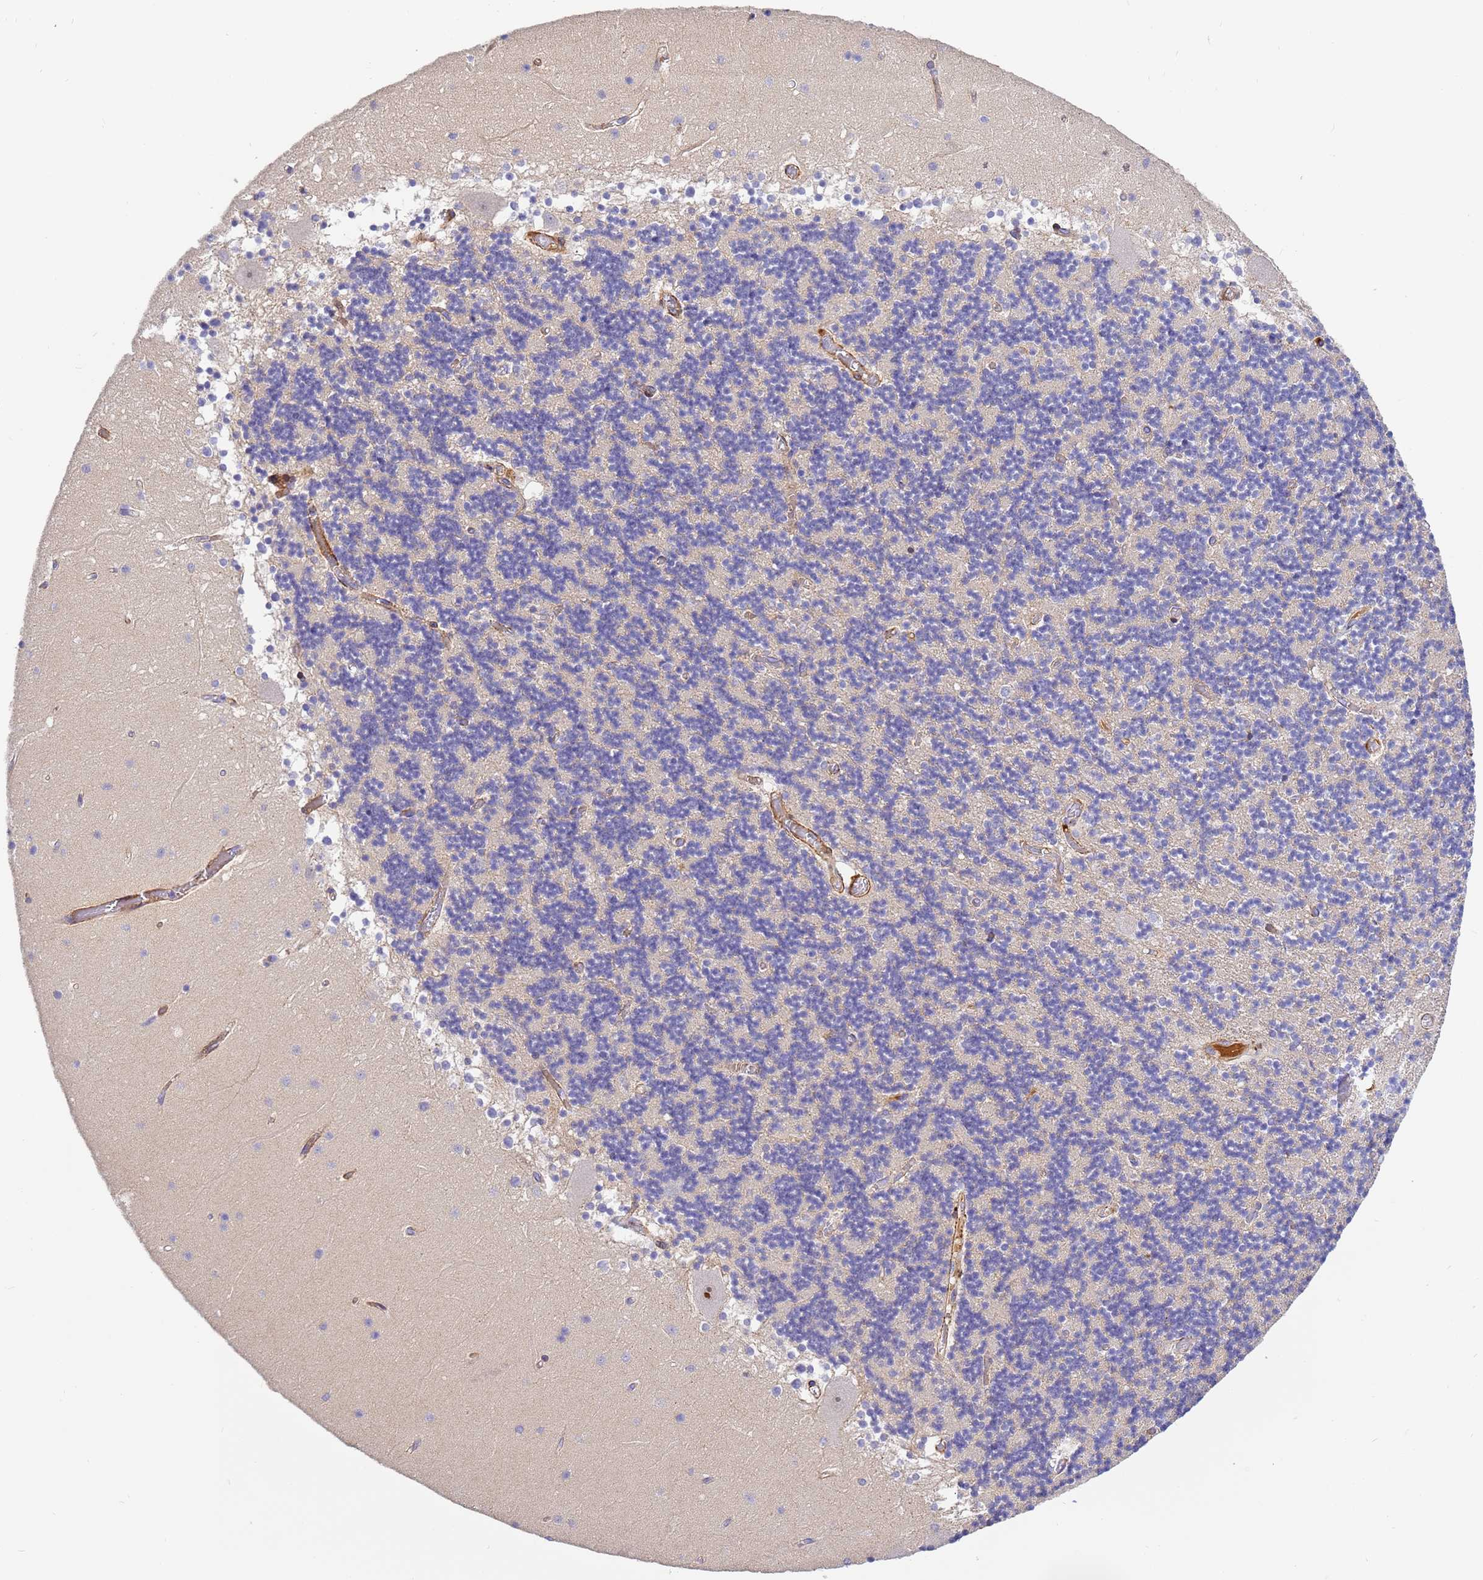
{"staining": {"intensity": "negative", "quantity": "none", "location": "none"}, "tissue": "cerebellum", "cell_type": "Cells in granular layer", "image_type": "normal", "snomed": [{"axis": "morphology", "description": "Normal tissue, NOS"}, {"axis": "topography", "description": "Cerebellum"}], "caption": "An image of cerebellum stained for a protein exhibits no brown staining in cells in granular layer. (Brightfield microscopy of DAB immunohistochemistry (IHC) at high magnification).", "gene": "CFHR1", "patient": {"sex": "female", "age": 28}}